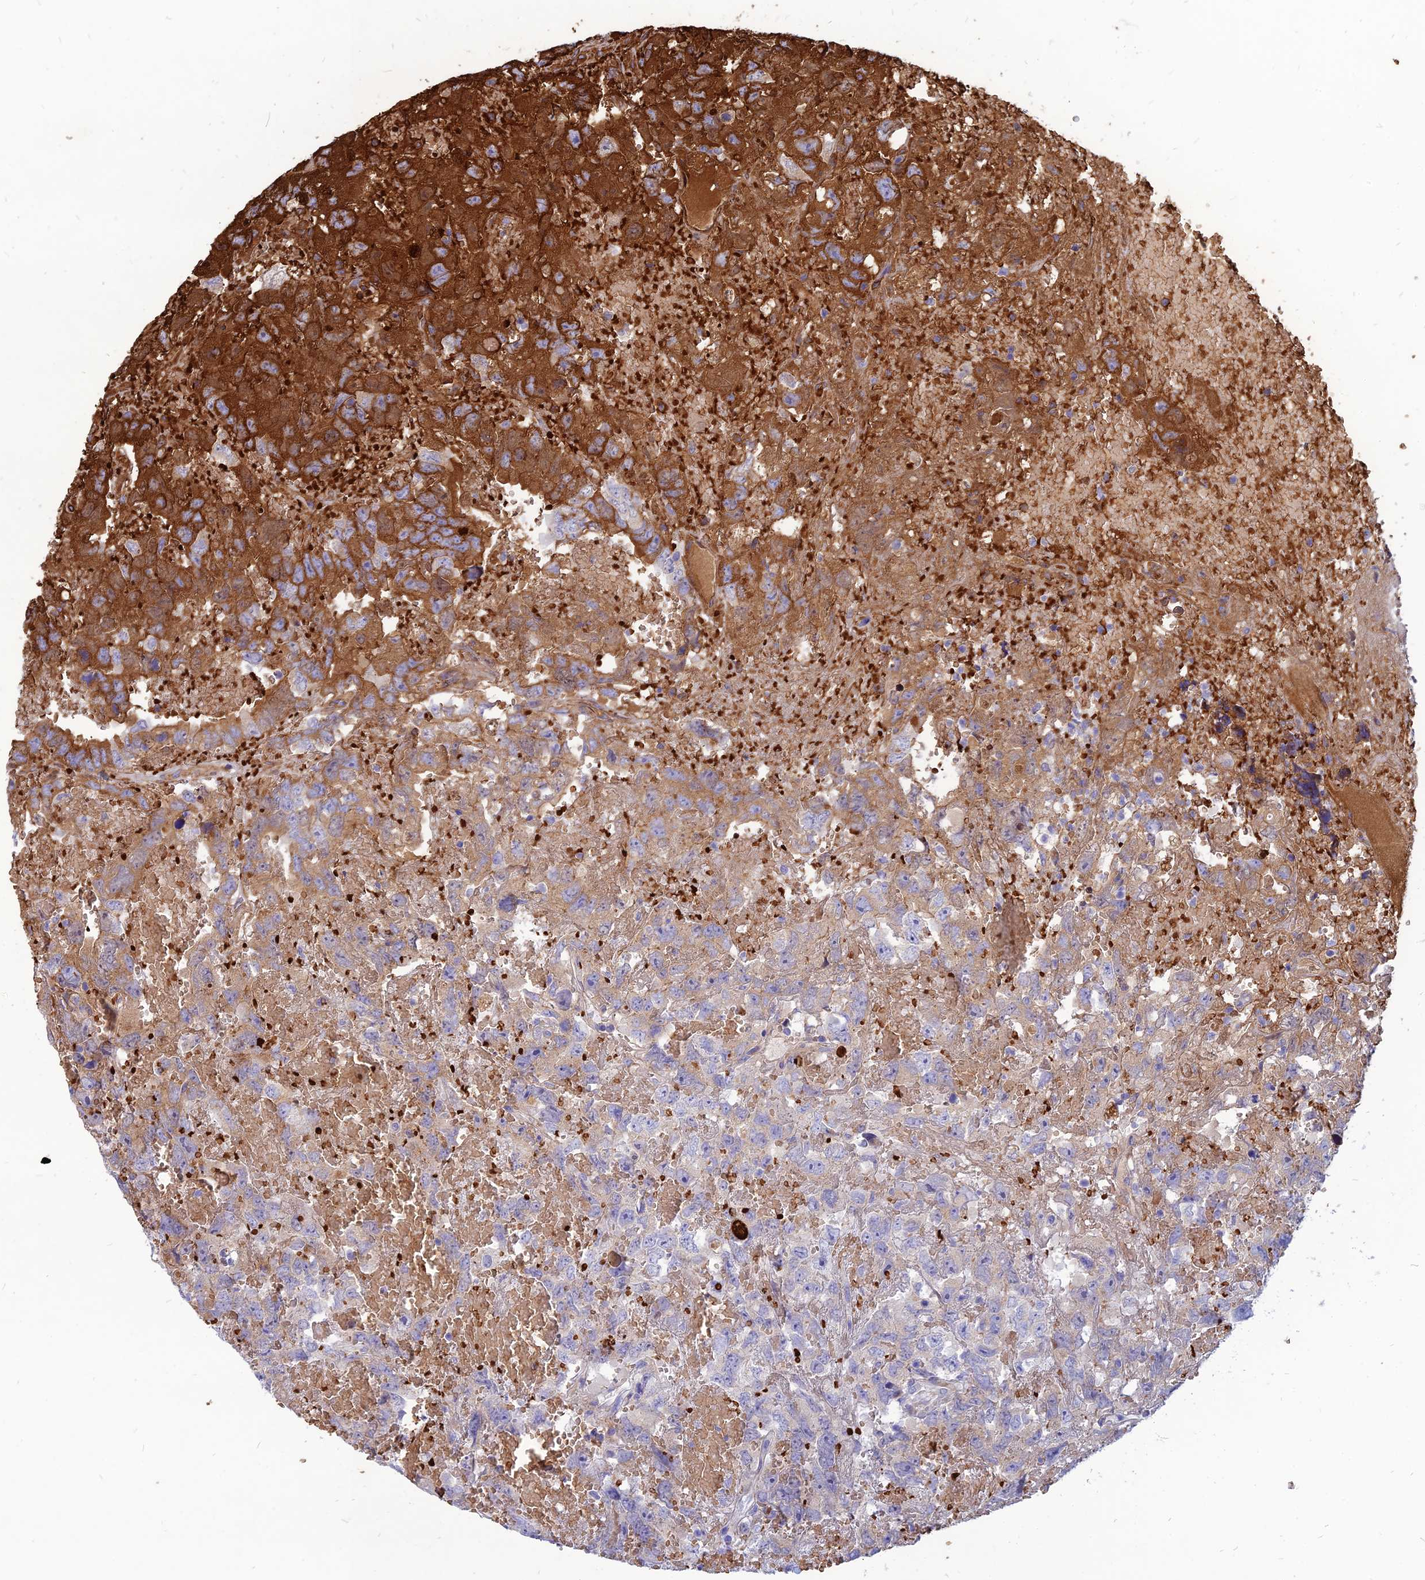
{"staining": {"intensity": "strong", "quantity": "25%-75%", "location": "cytoplasmic/membranous"}, "tissue": "testis cancer", "cell_type": "Tumor cells", "image_type": "cancer", "snomed": [{"axis": "morphology", "description": "Carcinoma, Embryonal, NOS"}, {"axis": "topography", "description": "Testis"}], "caption": "Immunohistochemistry (IHC) image of human testis embryonal carcinoma stained for a protein (brown), which reveals high levels of strong cytoplasmic/membranous staining in approximately 25%-75% of tumor cells.", "gene": "HHAT", "patient": {"sex": "male", "age": 45}}